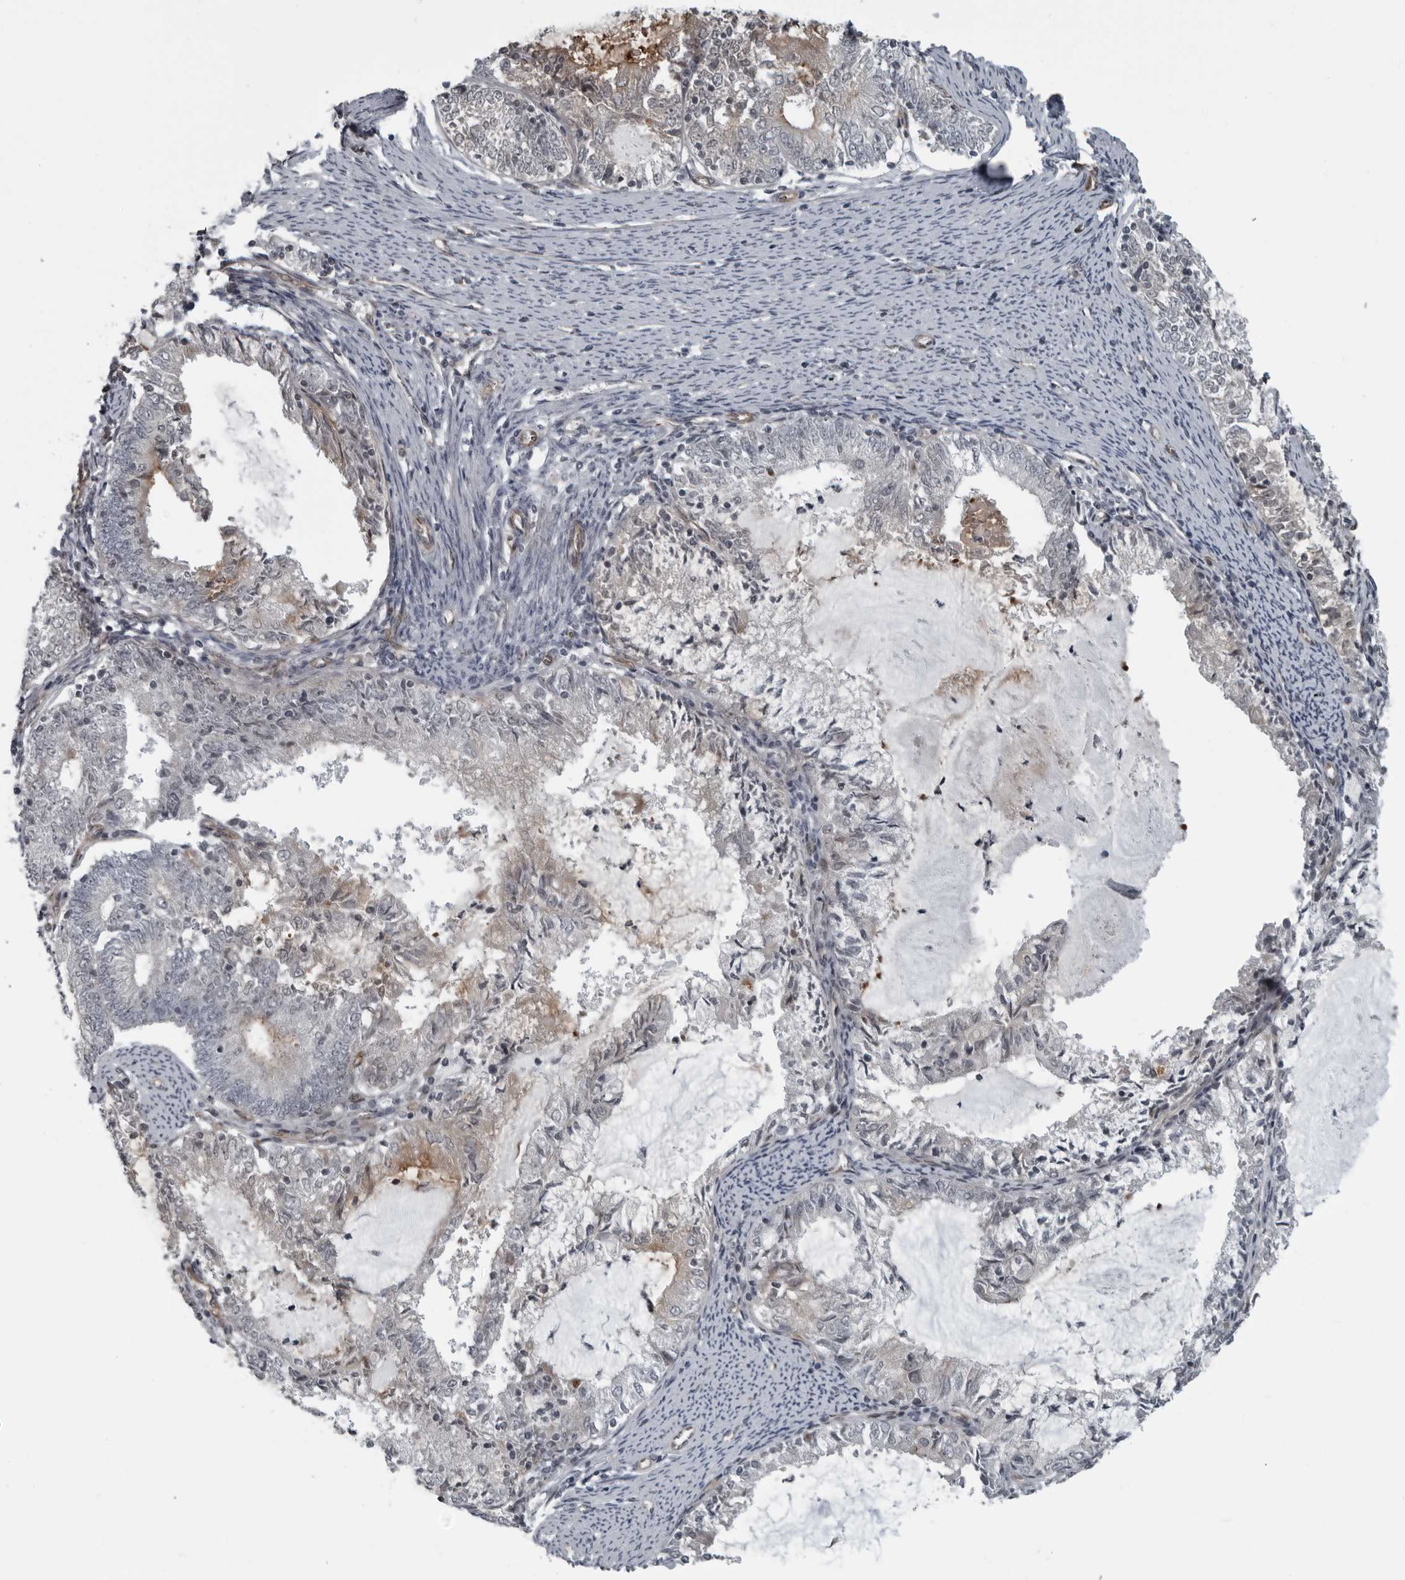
{"staining": {"intensity": "weak", "quantity": "<25%", "location": "cytoplasmic/membranous"}, "tissue": "endometrial cancer", "cell_type": "Tumor cells", "image_type": "cancer", "snomed": [{"axis": "morphology", "description": "Adenocarcinoma, NOS"}, {"axis": "topography", "description": "Endometrium"}], "caption": "Image shows no protein expression in tumor cells of endometrial adenocarcinoma tissue.", "gene": "FAM102B", "patient": {"sex": "female", "age": 57}}